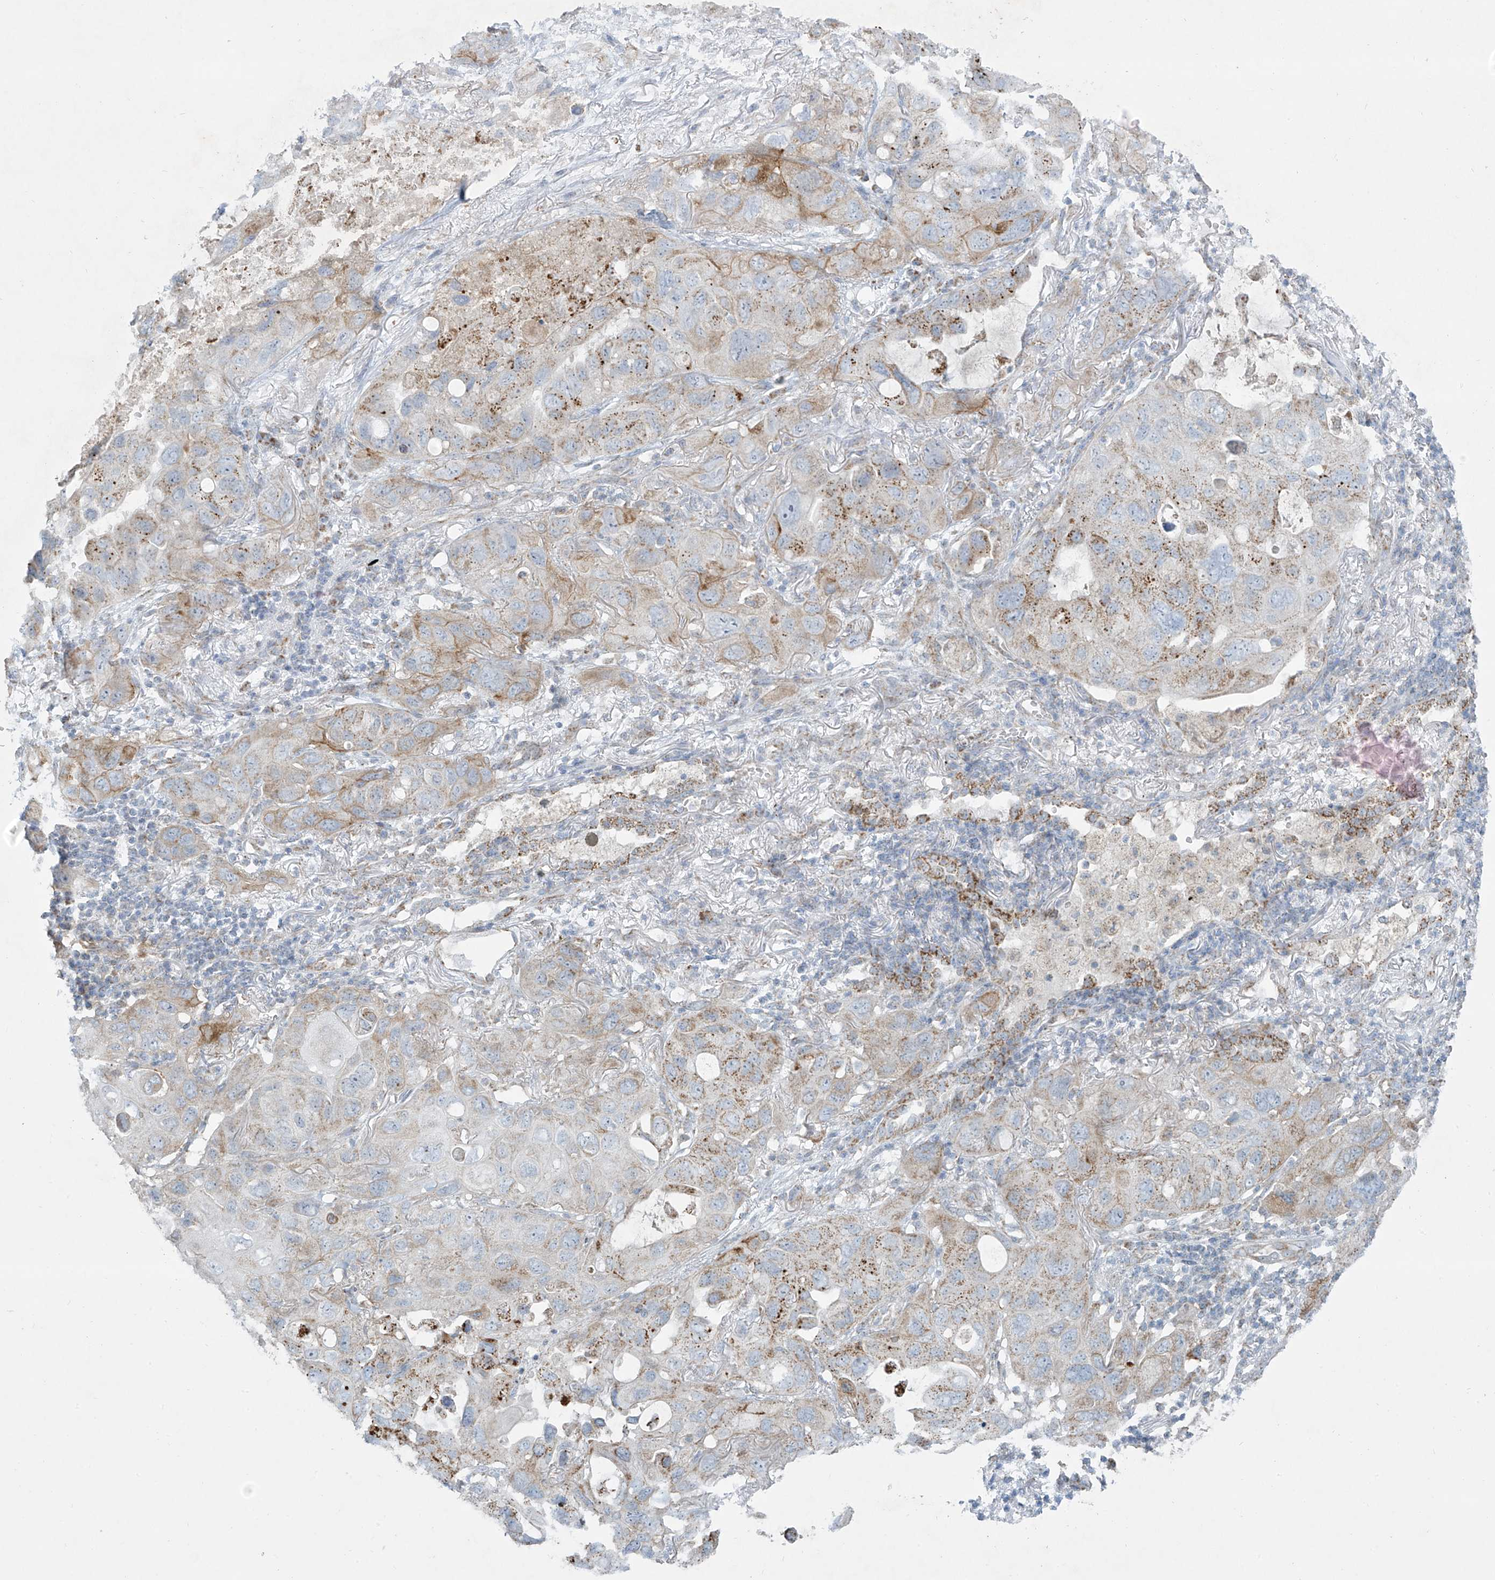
{"staining": {"intensity": "moderate", "quantity": "25%-75%", "location": "cytoplasmic/membranous"}, "tissue": "lung cancer", "cell_type": "Tumor cells", "image_type": "cancer", "snomed": [{"axis": "morphology", "description": "Squamous cell carcinoma, NOS"}, {"axis": "topography", "description": "Lung"}], "caption": "DAB (3,3'-diaminobenzidine) immunohistochemical staining of human lung cancer (squamous cell carcinoma) shows moderate cytoplasmic/membranous protein staining in about 25%-75% of tumor cells. (Brightfield microscopy of DAB IHC at high magnification).", "gene": "SMDT1", "patient": {"sex": "female", "age": 73}}